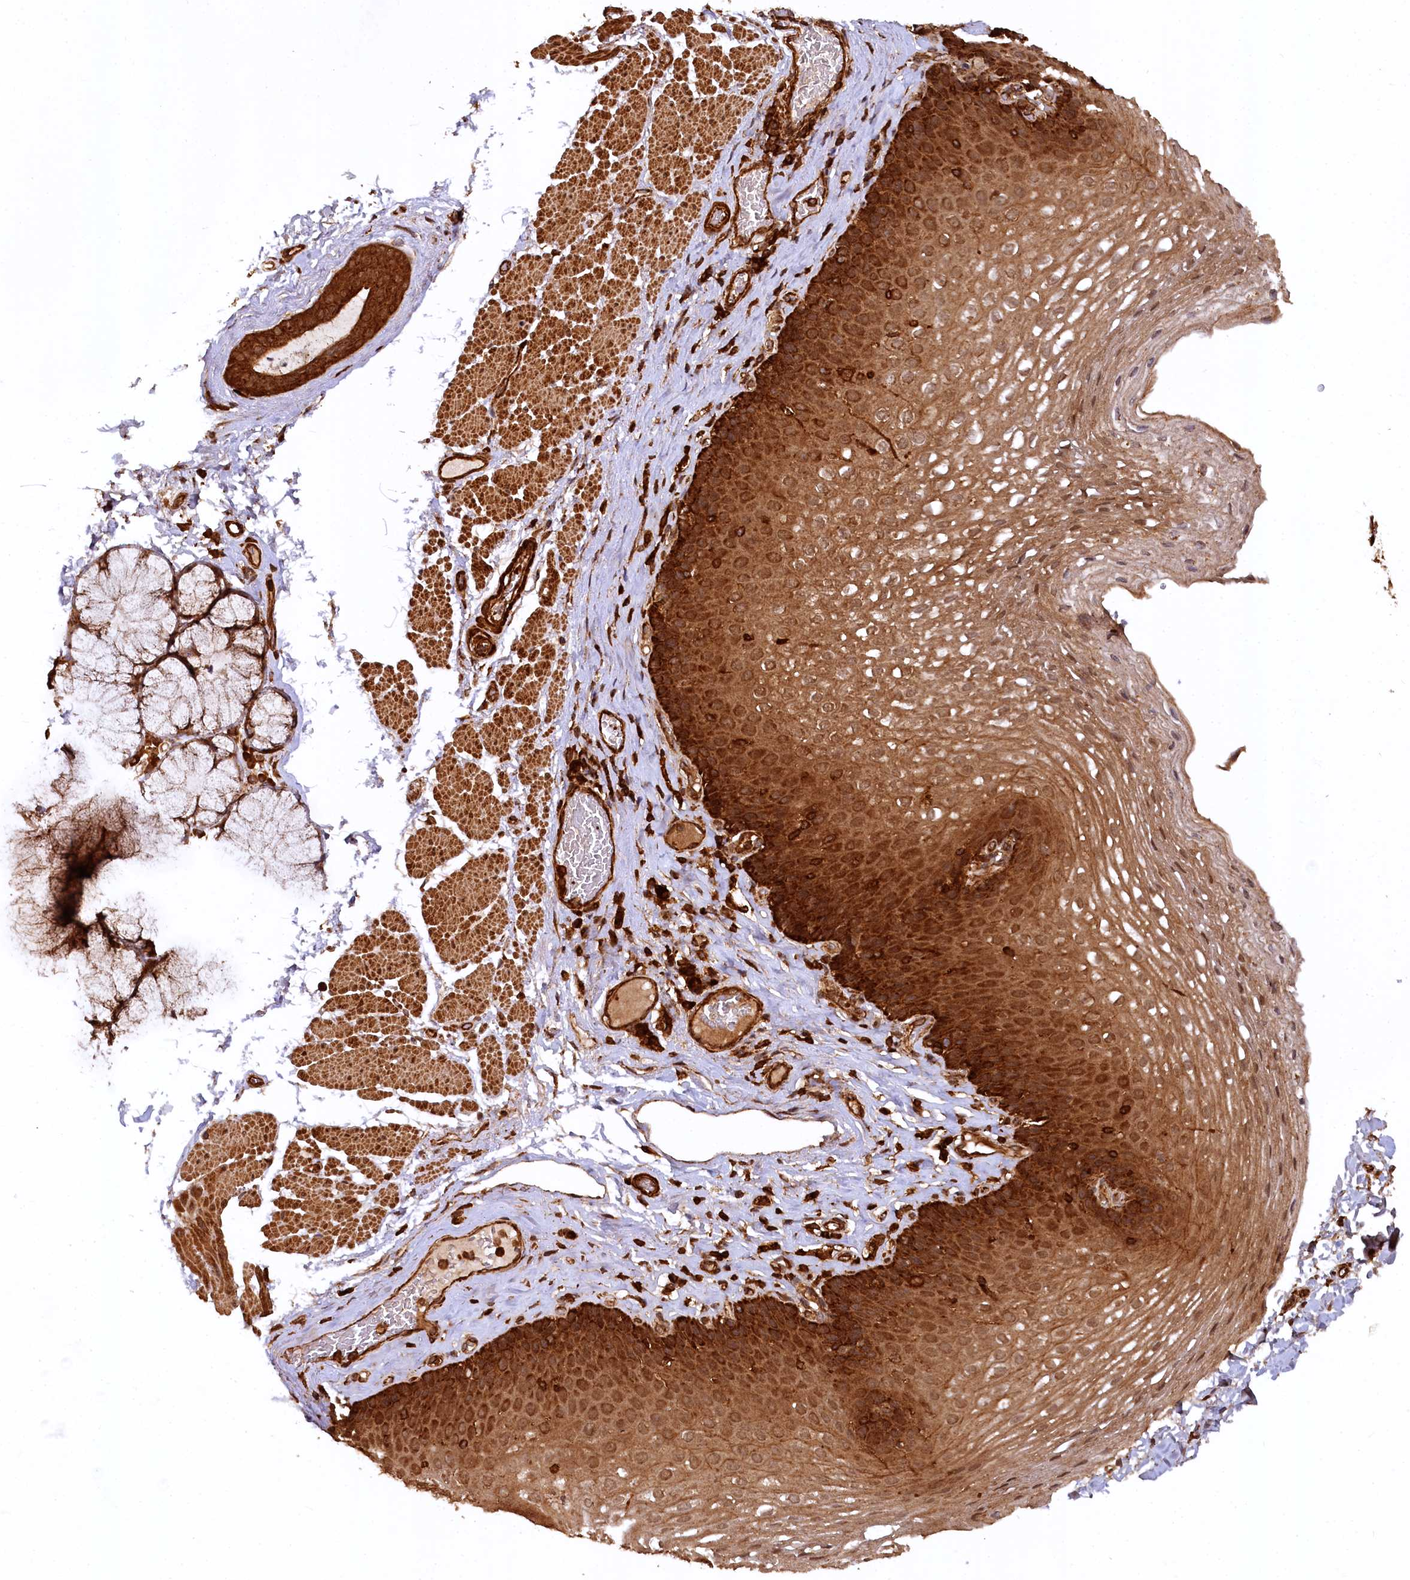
{"staining": {"intensity": "strong", "quantity": ">75%", "location": "cytoplasmic/membranous,nuclear"}, "tissue": "esophagus", "cell_type": "Squamous epithelial cells", "image_type": "normal", "snomed": [{"axis": "morphology", "description": "Normal tissue, NOS"}, {"axis": "topography", "description": "Esophagus"}], "caption": "Immunohistochemical staining of unremarkable human esophagus demonstrates strong cytoplasmic/membranous,nuclear protein positivity in approximately >75% of squamous epithelial cells.", "gene": "STUB1", "patient": {"sex": "female", "age": 66}}